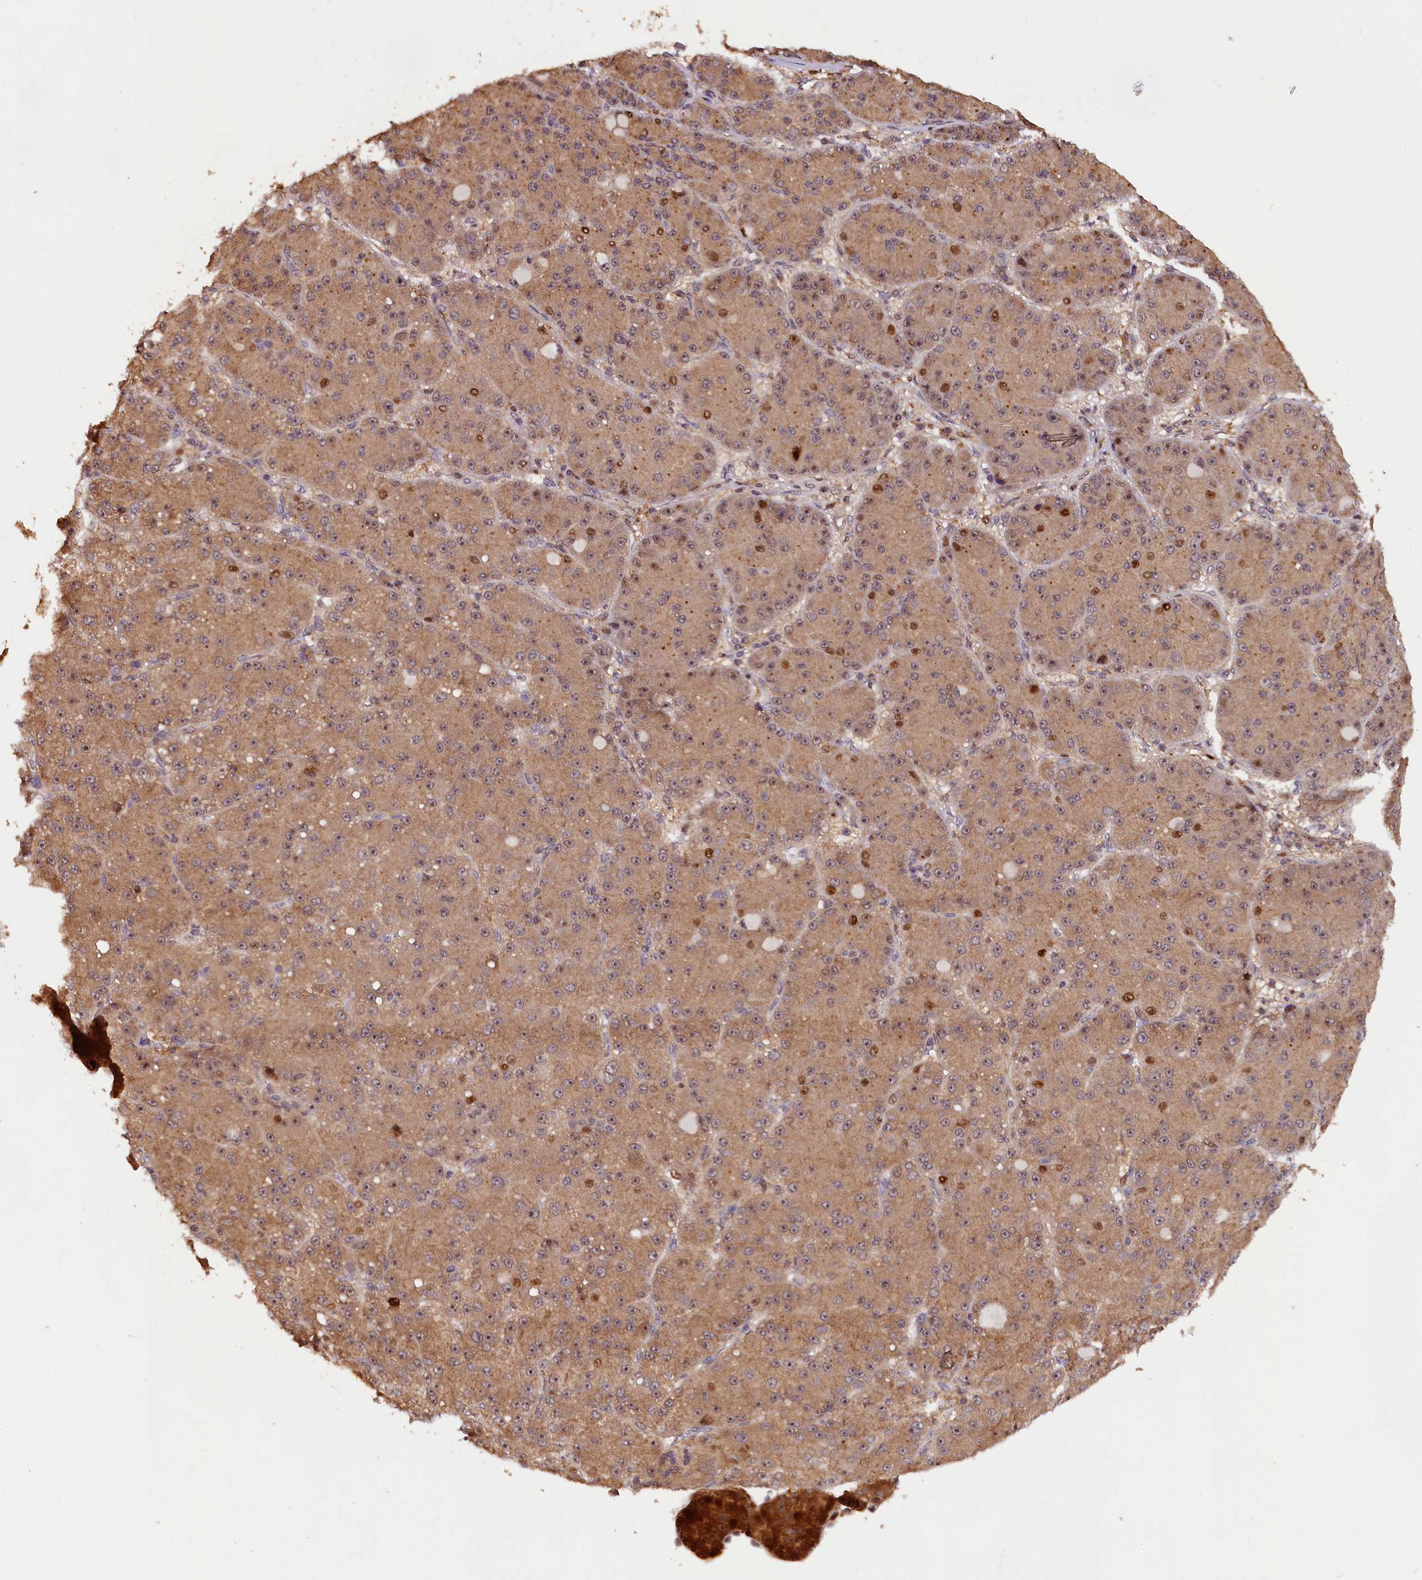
{"staining": {"intensity": "moderate", "quantity": ">75%", "location": "cytoplasmic/membranous,nuclear"}, "tissue": "liver cancer", "cell_type": "Tumor cells", "image_type": "cancer", "snomed": [{"axis": "morphology", "description": "Carcinoma, Hepatocellular, NOS"}, {"axis": "topography", "description": "Liver"}], "caption": "DAB immunohistochemical staining of human liver cancer (hepatocellular carcinoma) demonstrates moderate cytoplasmic/membranous and nuclear protein staining in approximately >75% of tumor cells.", "gene": "PHAF1", "patient": {"sex": "male", "age": 67}}